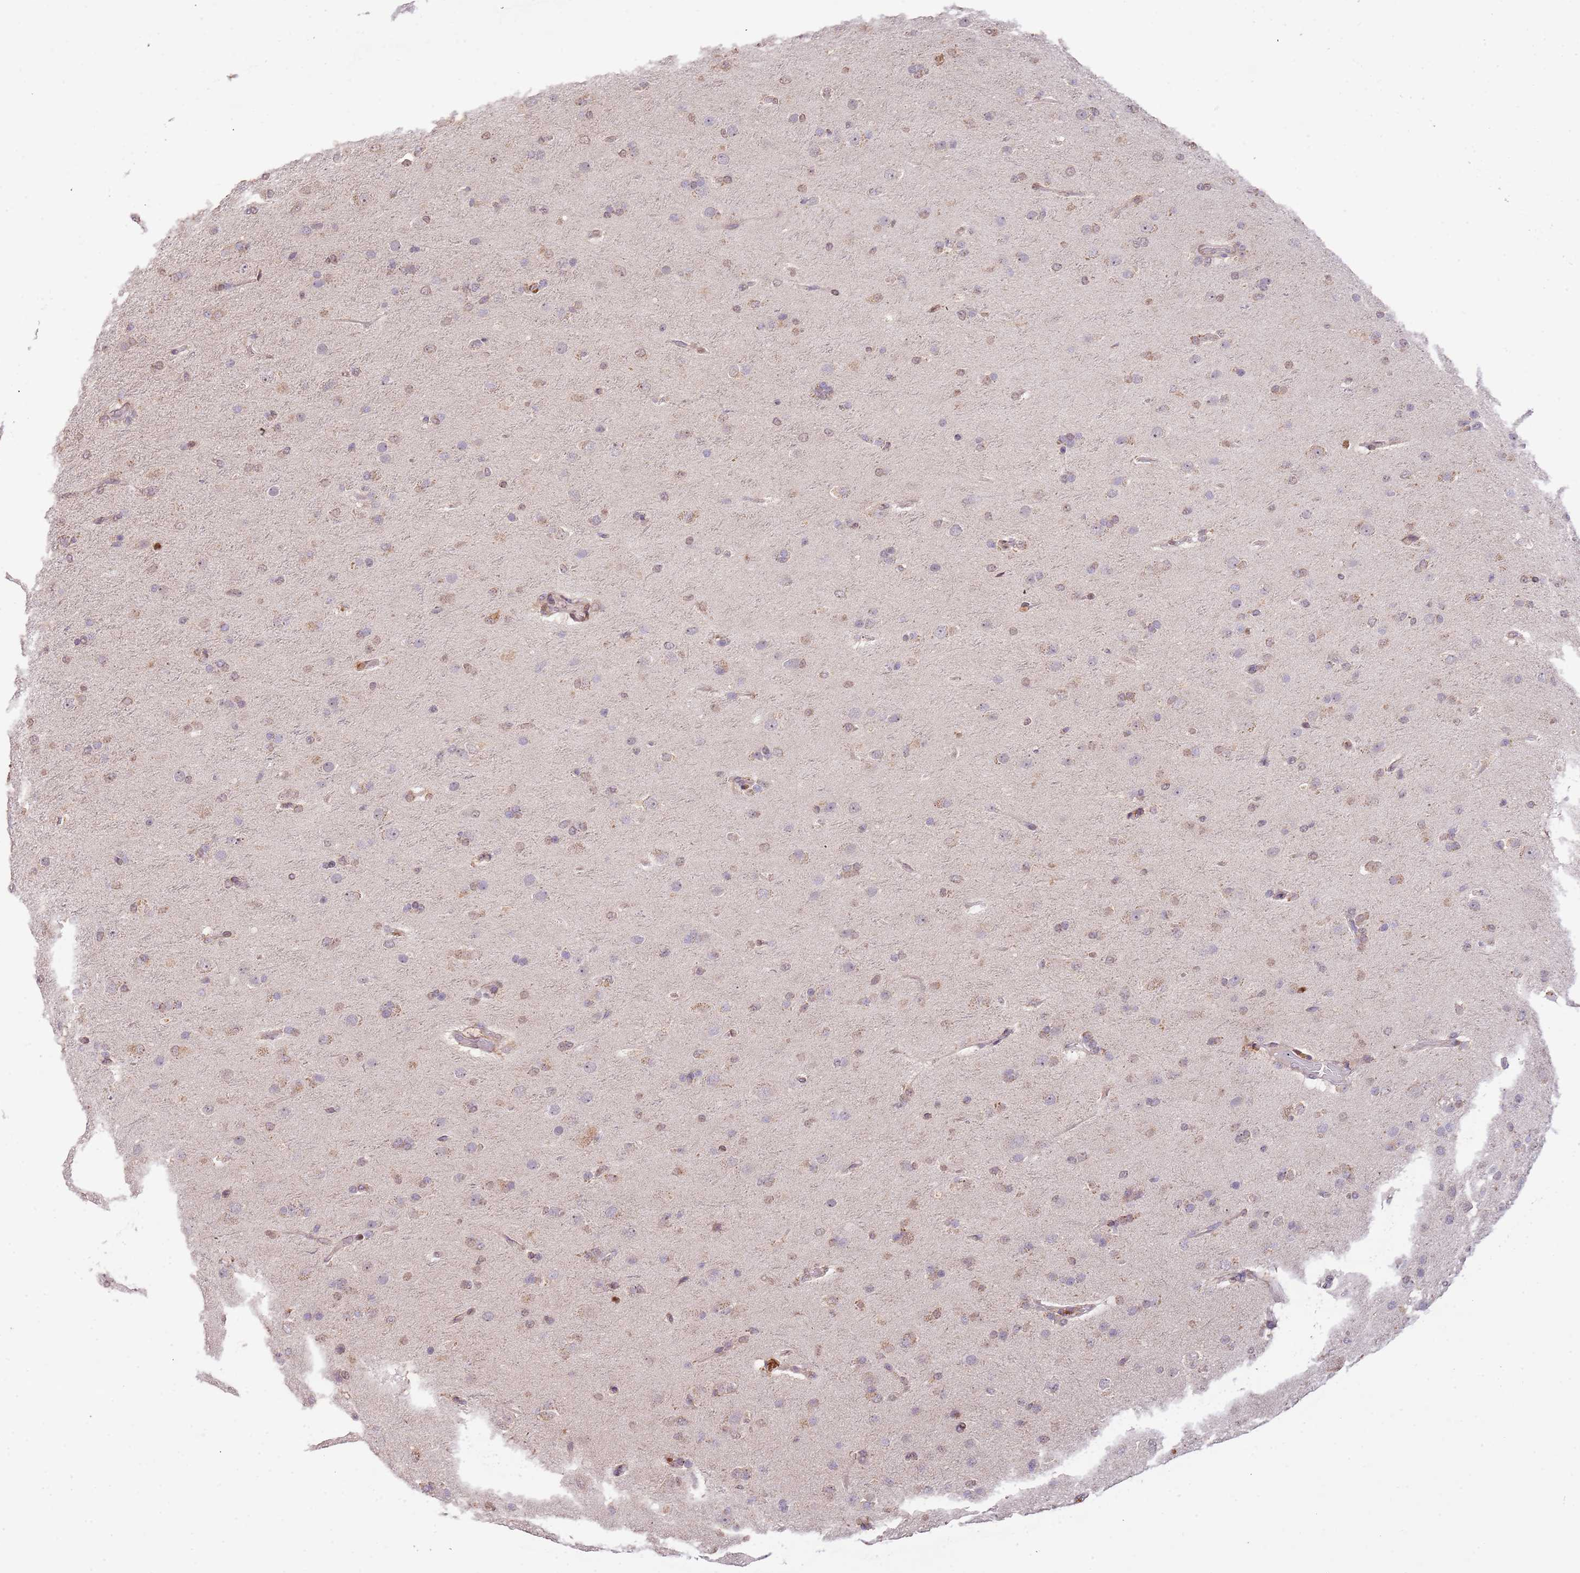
{"staining": {"intensity": "weak", "quantity": "25%-75%", "location": "cytoplasmic/membranous,nuclear"}, "tissue": "glioma", "cell_type": "Tumor cells", "image_type": "cancer", "snomed": [{"axis": "morphology", "description": "Glioma, malignant, Low grade"}, {"axis": "topography", "description": "Brain"}], "caption": "The image displays a brown stain indicating the presence of a protein in the cytoplasmic/membranous and nuclear of tumor cells in malignant low-grade glioma.", "gene": "SLC16A4", "patient": {"sex": "male", "age": 65}}